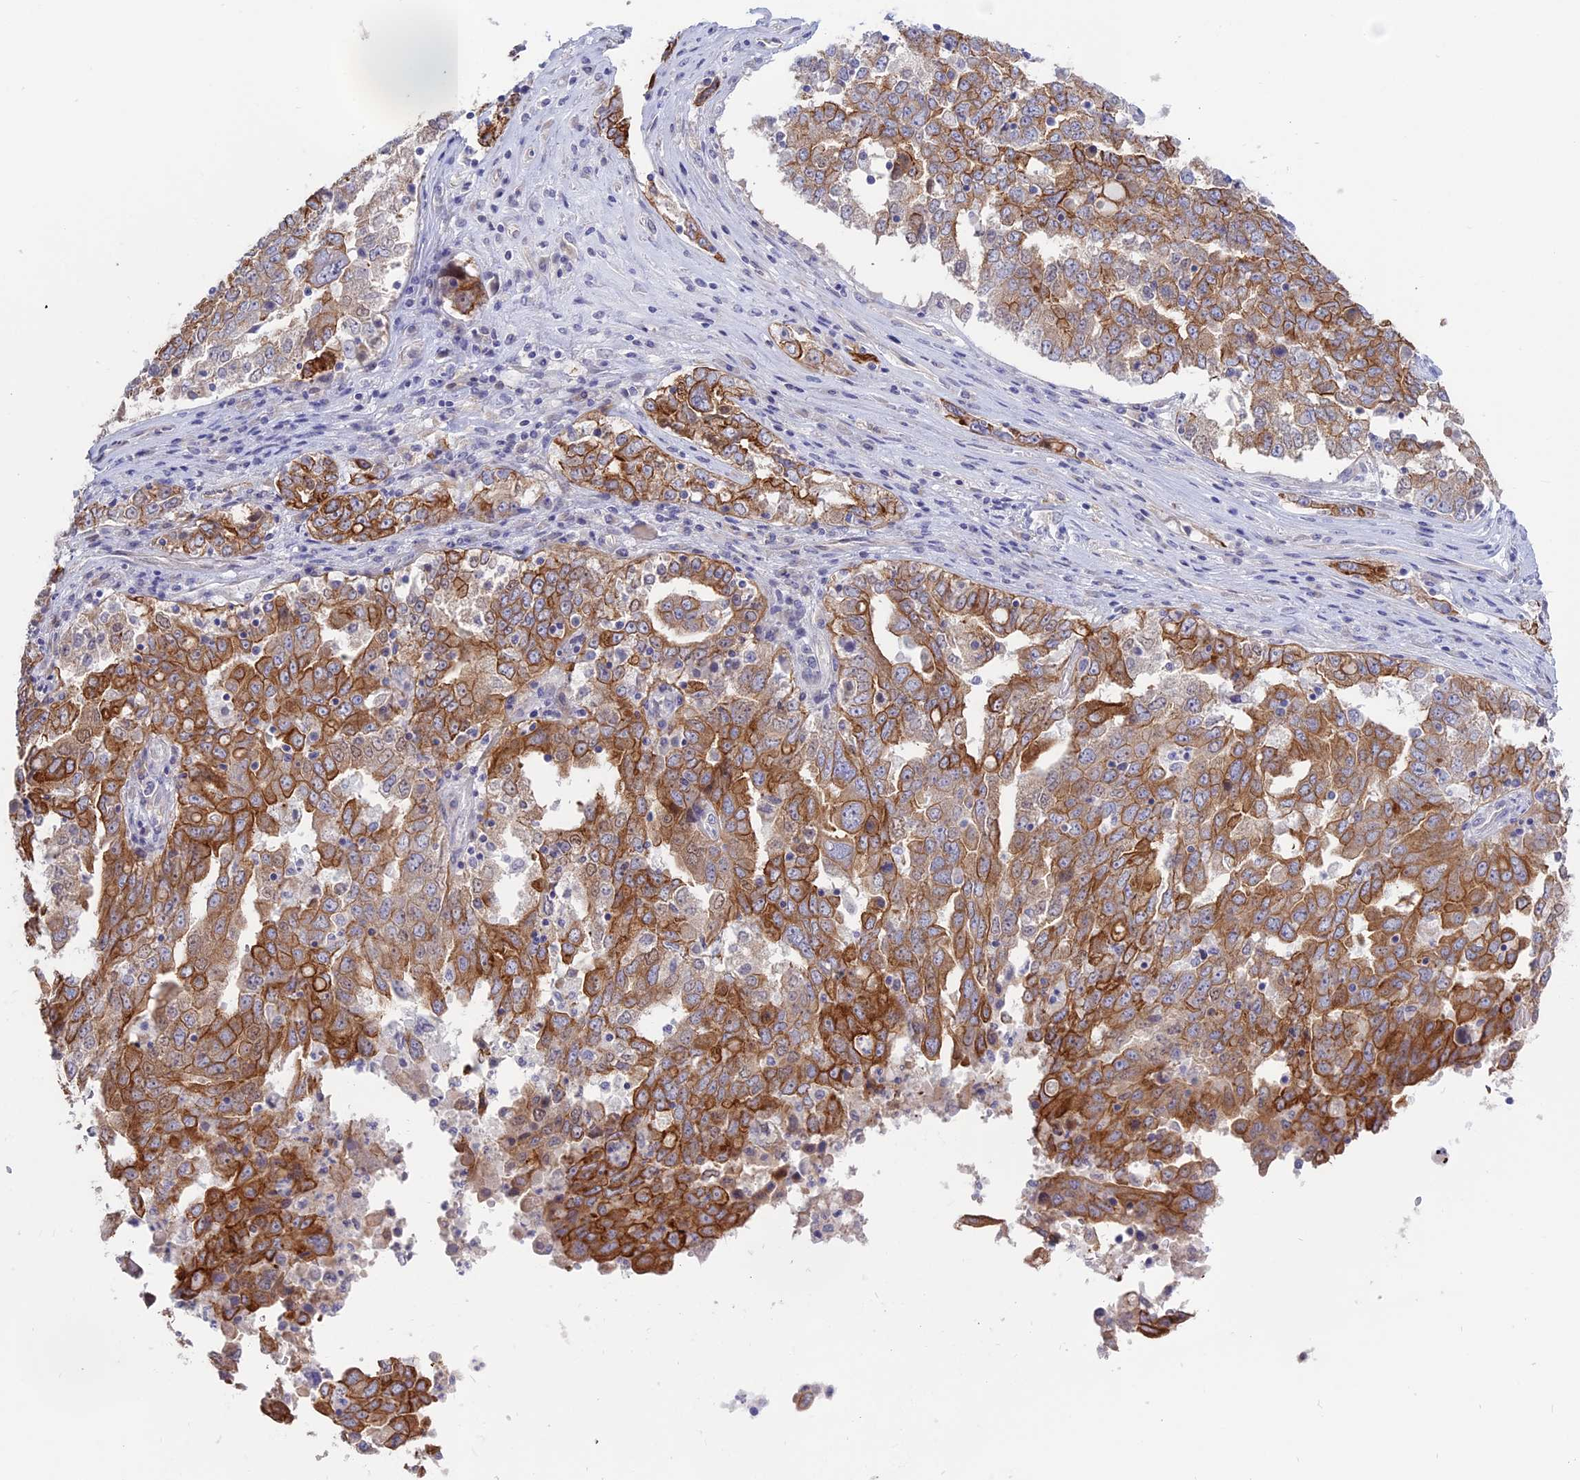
{"staining": {"intensity": "moderate", "quantity": ">75%", "location": "cytoplasmic/membranous"}, "tissue": "ovarian cancer", "cell_type": "Tumor cells", "image_type": "cancer", "snomed": [{"axis": "morphology", "description": "Carcinoma, endometroid"}, {"axis": "topography", "description": "Ovary"}], "caption": "A micrograph of human ovarian endometroid carcinoma stained for a protein exhibits moderate cytoplasmic/membranous brown staining in tumor cells.", "gene": "MYO5B", "patient": {"sex": "female", "age": 62}}